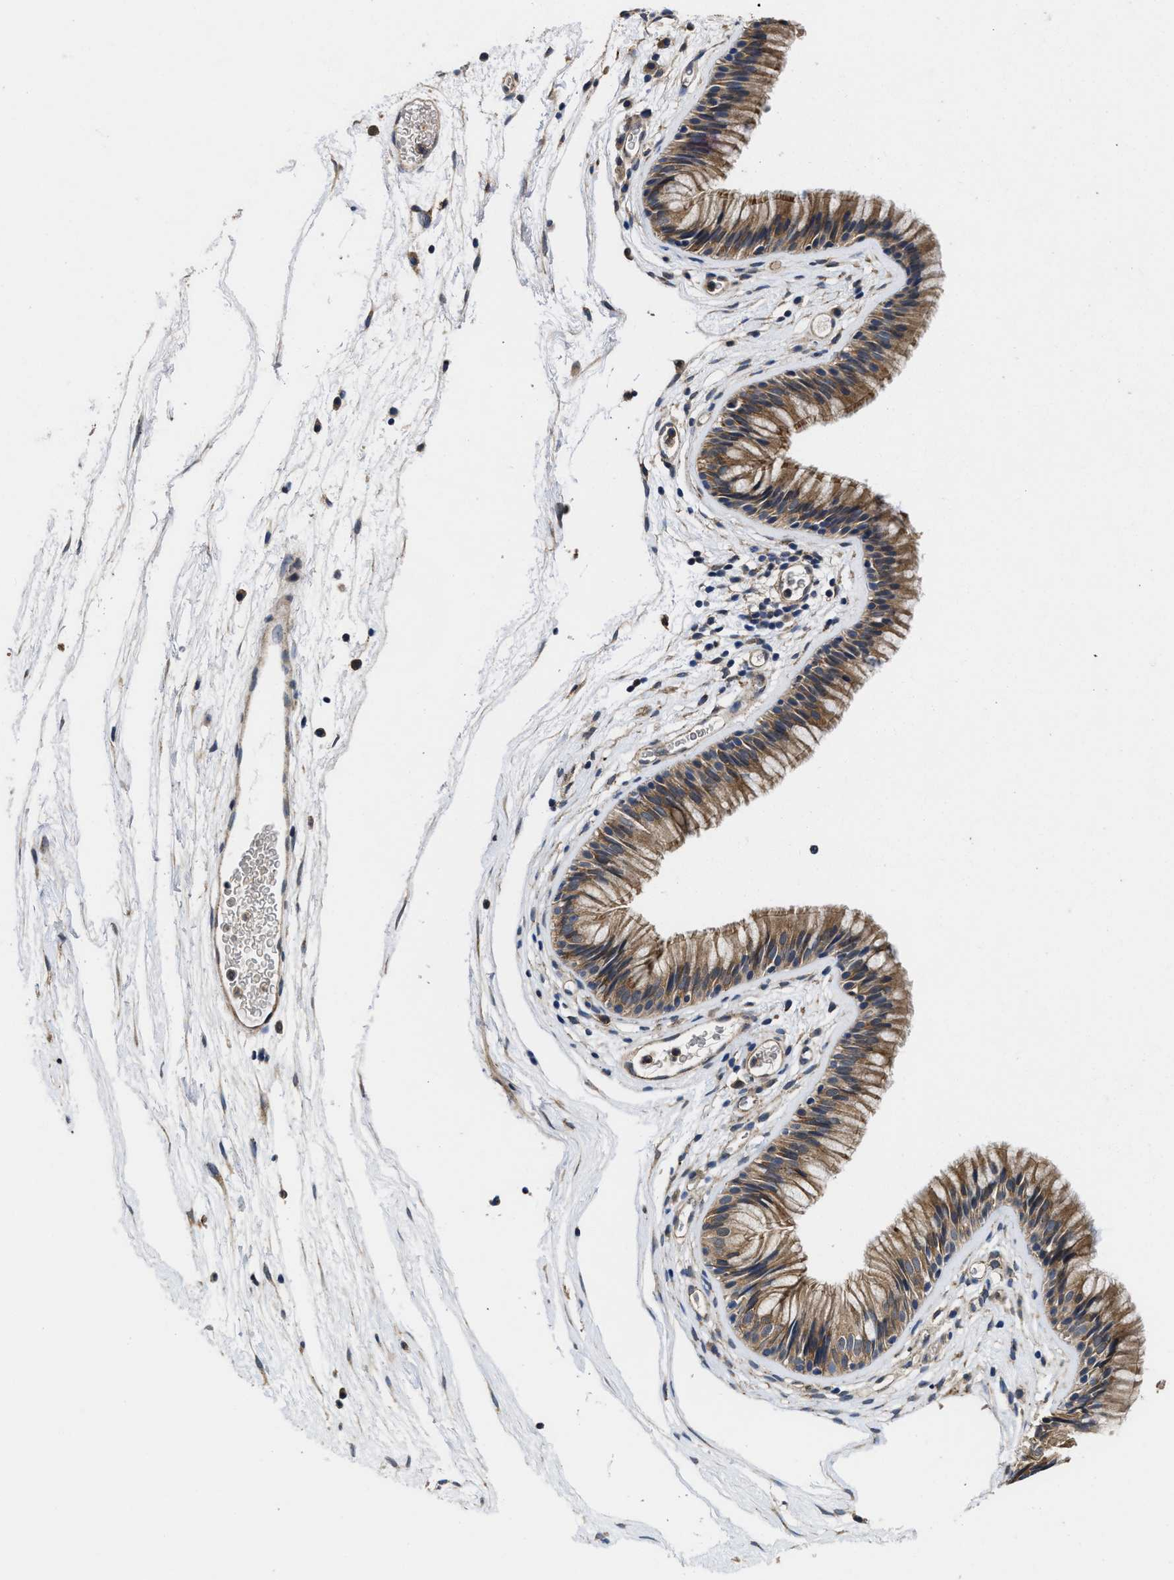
{"staining": {"intensity": "moderate", "quantity": ">75%", "location": "cytoplasmic/membranous"}, "tissue": "nasopharynx", "cell_type": "Respiratory epithelial cells", "image_type": "normal", "snomed": [{"axis": "morphology", "description": "Normal tissue, NOS"}, {"axis": "morphology", "description": "Inflammation, NOS"}, {"axis": "topography", "description": "Nasopharynx"}], "caption": "Protein staining by IHC shows moderate cytoplasmic/membranous positivity in about >75% of respiratory epithelial cells in unremarkable nasopharynx. The protein is stained brown, and the nuclei are stained in blue (DAB IHC with brightfield microscopy, high magnification).", "gene": "PKD2", "patient": {"sex": "male", "age": 48}}